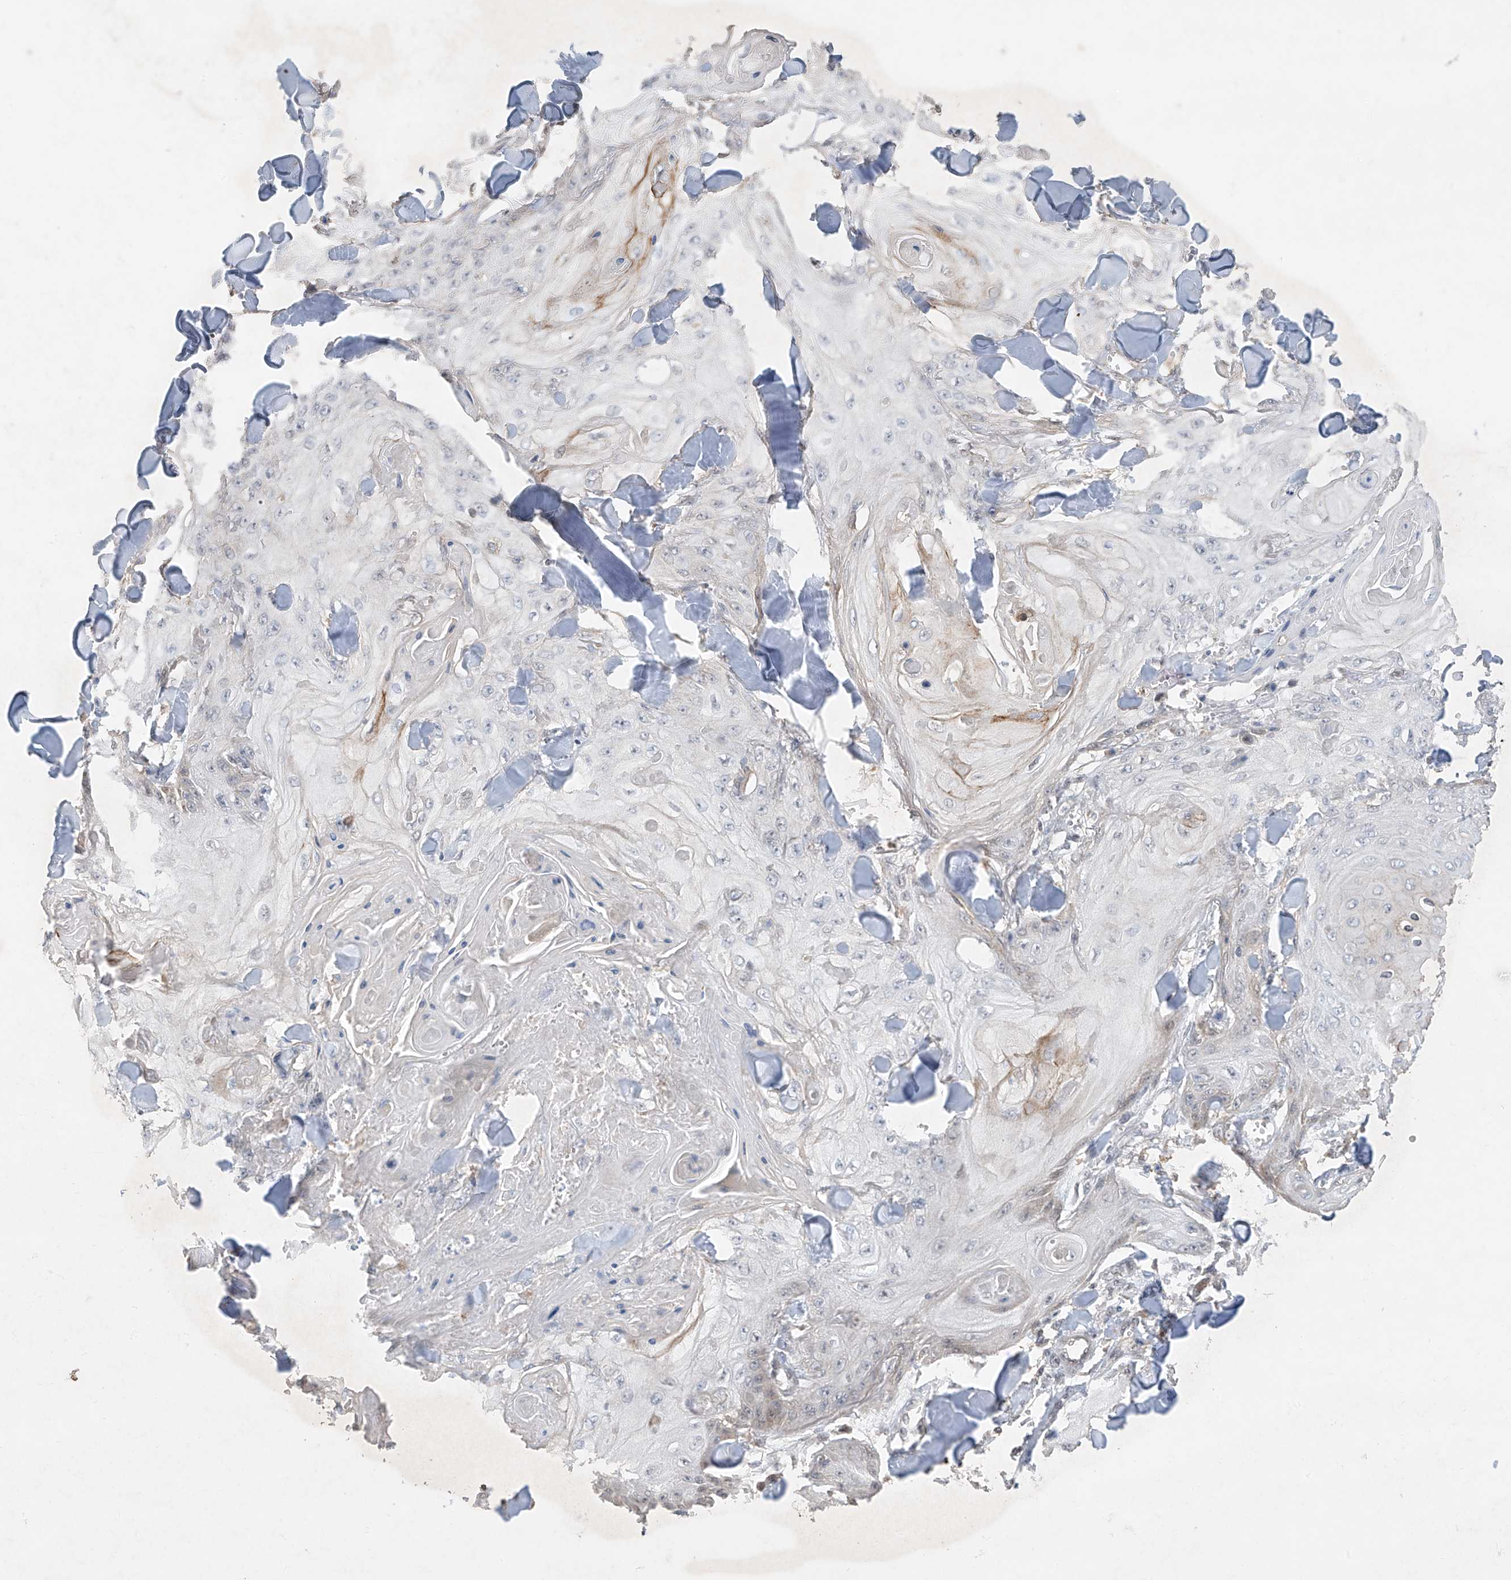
{"staining": {"intensity": "negative", "quantity": "none", "location": "none"}, "tissue": "skin cancer", "cell_type": "Tumor cells", "image_type": "cancer", "snomed": [{"axis": "morphology", "description": "Squamous cell carcinoma, NOS"}, {"axis": "topography", "description": "Skin"}], "caption": "Photomicrograph shows no significant protein staining in tumor cells of skin cancer.", "gene": "ZNF358", "patient": {"sex": "male", "age": 74}}